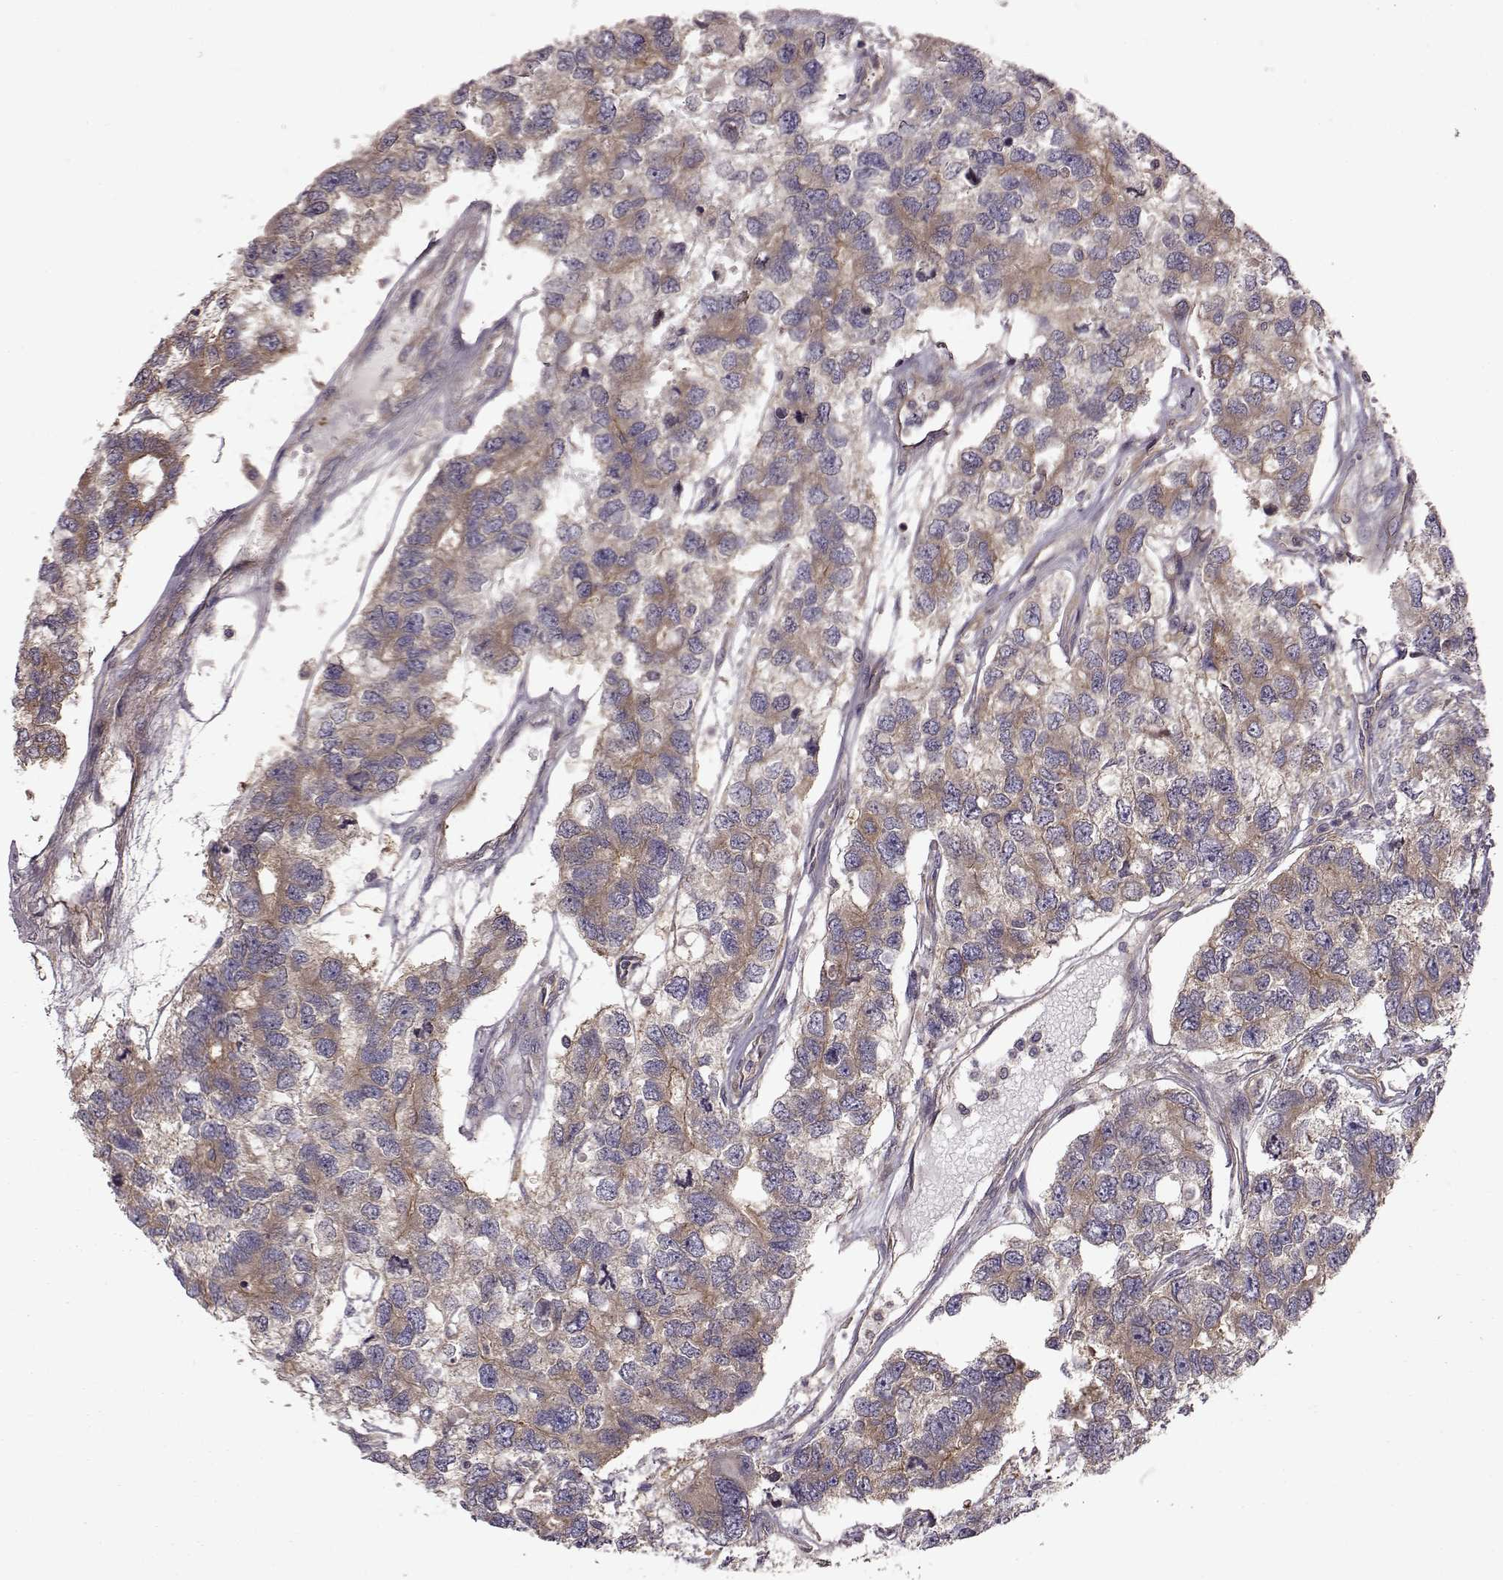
{"staining": {"intensity": "moderate", "quantity": "25%-75%", "location": "cytoplasmic/membranous"}, "tissue": "testis cancer", "cell_type": "Tumor cells", "image_type": "cancer", "snomed": [{"axis": "morphology", "description": "Seminoma, NOS"}, {"axis": "topography", "description": "Testis"}], "caption": "A medium amount of moderate cytoplasmic/membranous positivity is seen in about 25%-75% of tumor cells in testis cancer tissue.", "gene": "RABGAP1", "patient": {"sex": "male", "age": 52}}